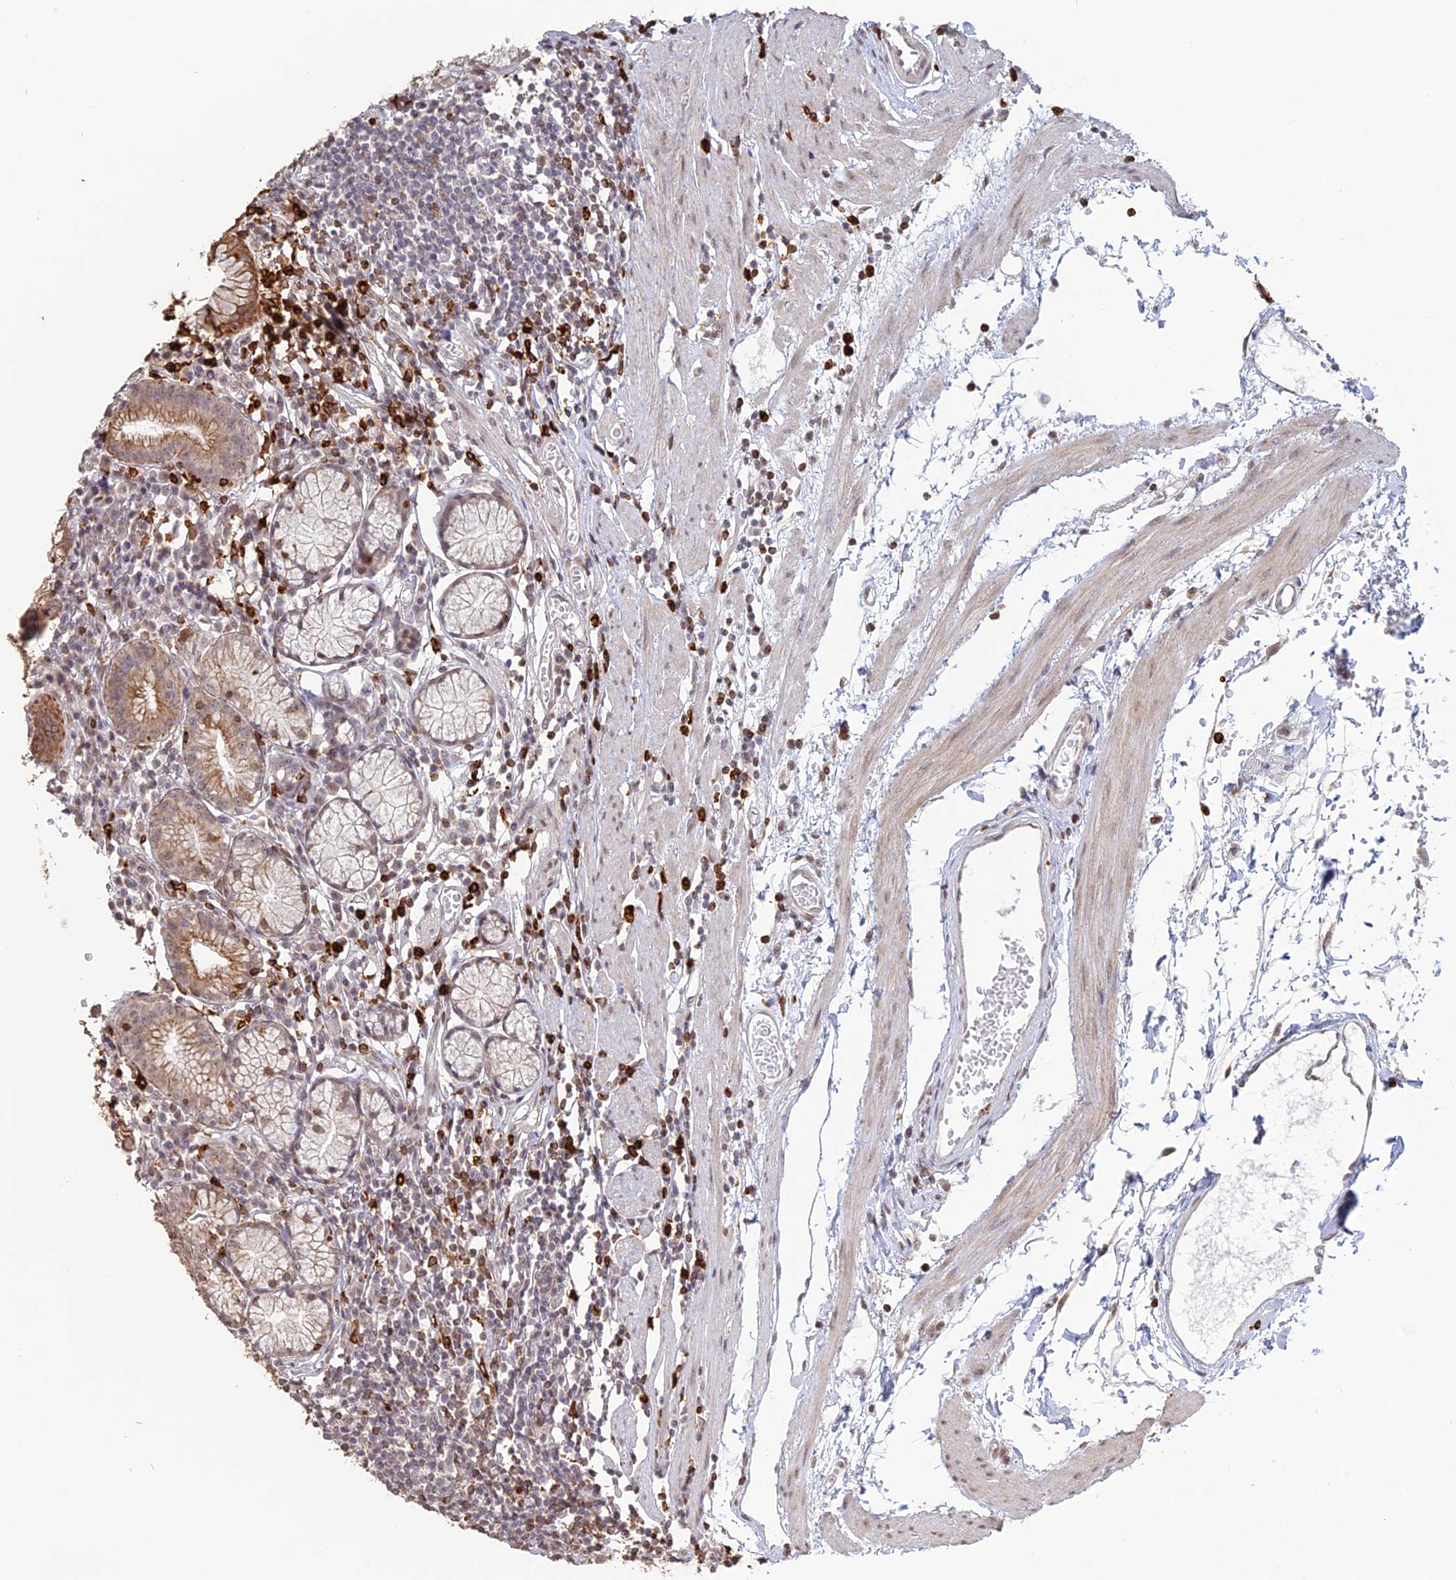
{"staining": {"intensity": "weak", "quantity": "<25%", "location": "cytoplasmic/membranous"}, "tissue": "stomach", "cell_type": "Glandular cells", "image_type": "normal", "snomed": [{"axis": "morphology", "description": "Normal tissue, NOS"}, {"axis": "topography", "description": "Stomach"}], "caption": "This is a micrograph of immunohistochemistry staining of benign stomach, which shows no staining in glandular cells.", "gene": "APOBR", "patient": {"sex": "male", "age": 55}}